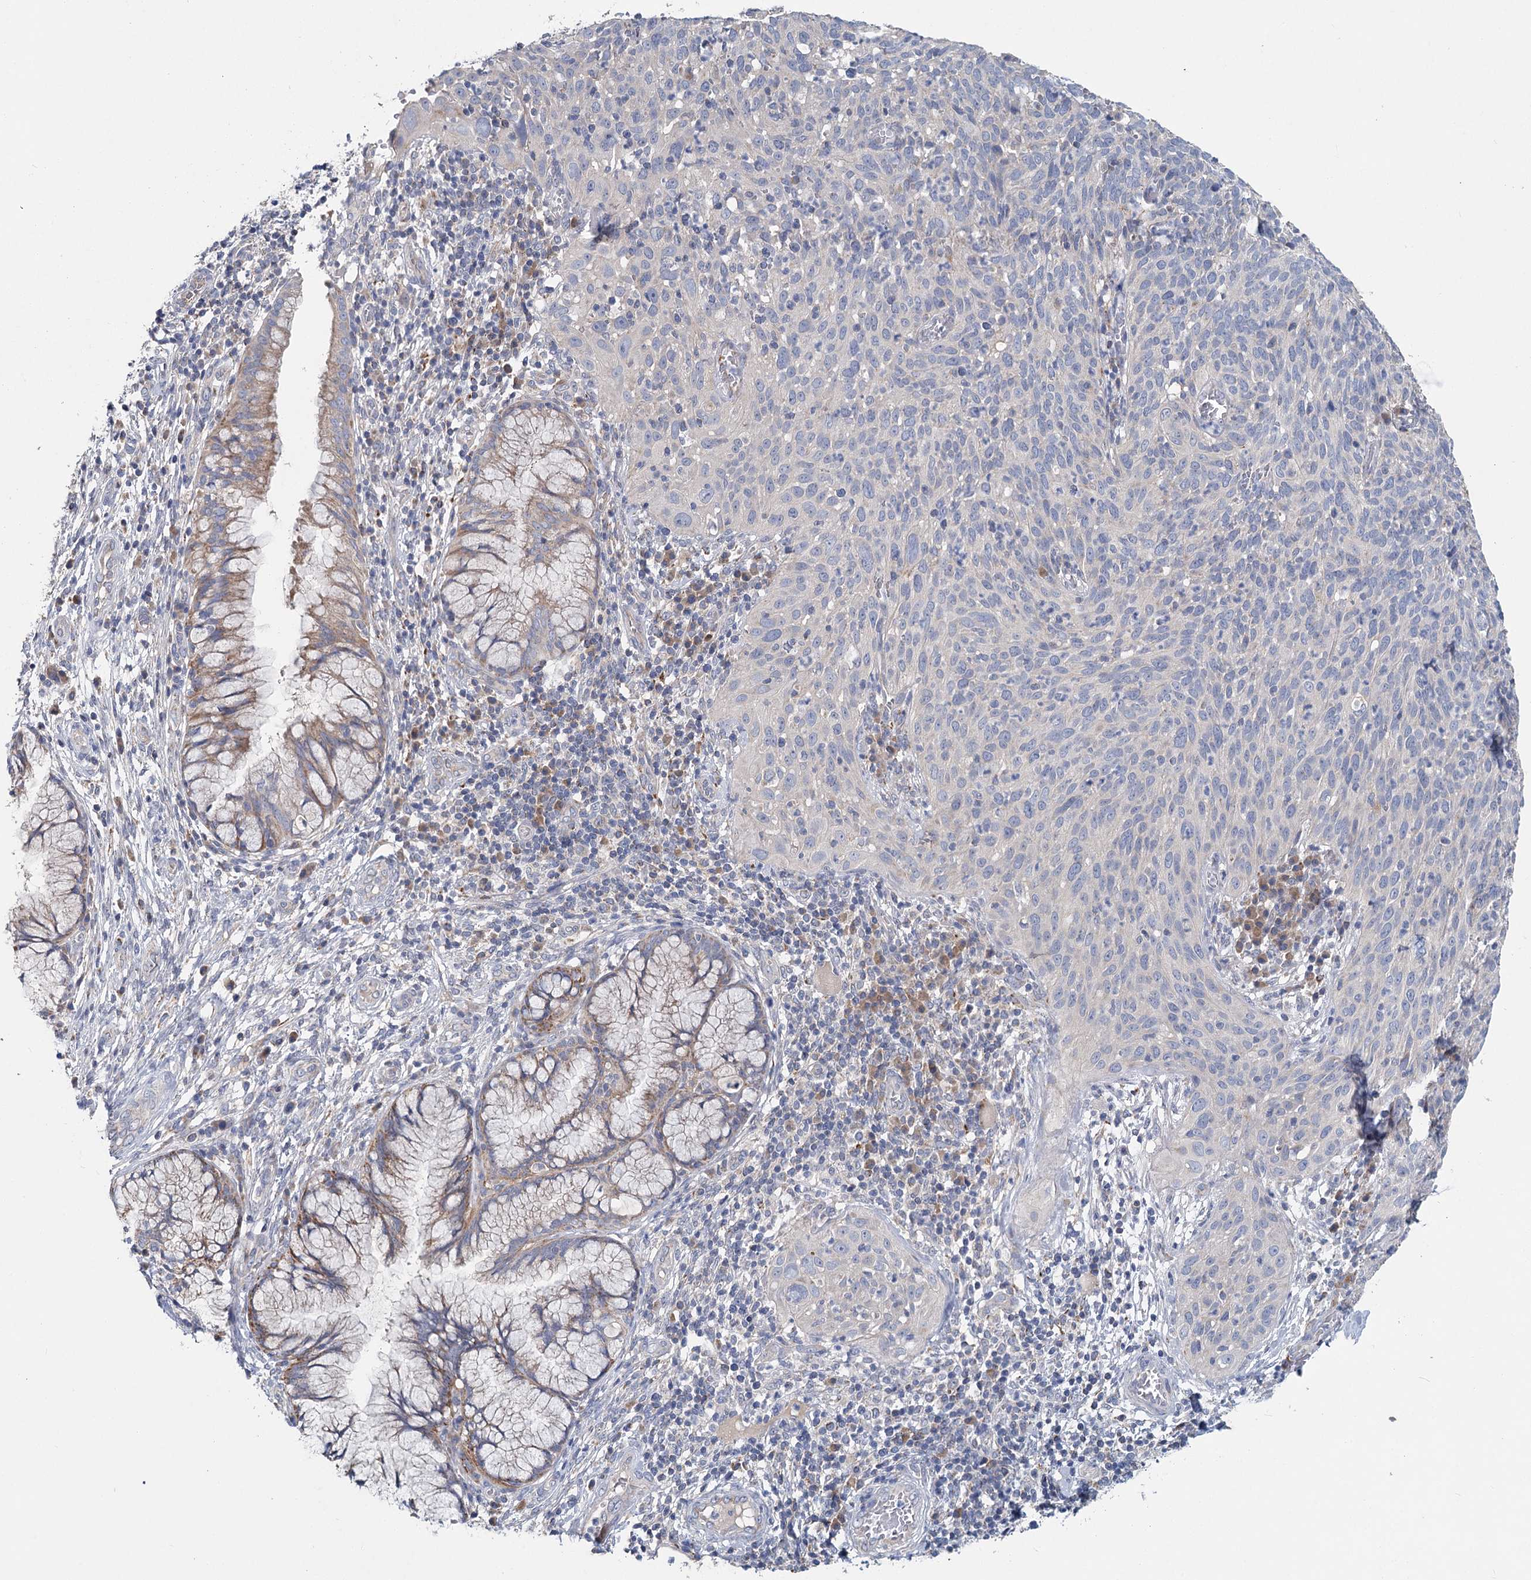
{"staining": {"intensity": "negative", "quantity": "none", "location": "none"}, "tissue": "cervical cancer", "cell_type": "Tumor cells", "image_type": "cancer", "snomed": [{"axis": "morphology", "description": "Squamous cell carcinoma, NOS"}, {"axis": "topography", "description": "Cervix"}], "caption": "Immunohistochemical staining of human cervical cancer reveals no significant expression in tumor cells.", "gene": "ANKRD16", "patient": {"sex": "female", "age": 31}}